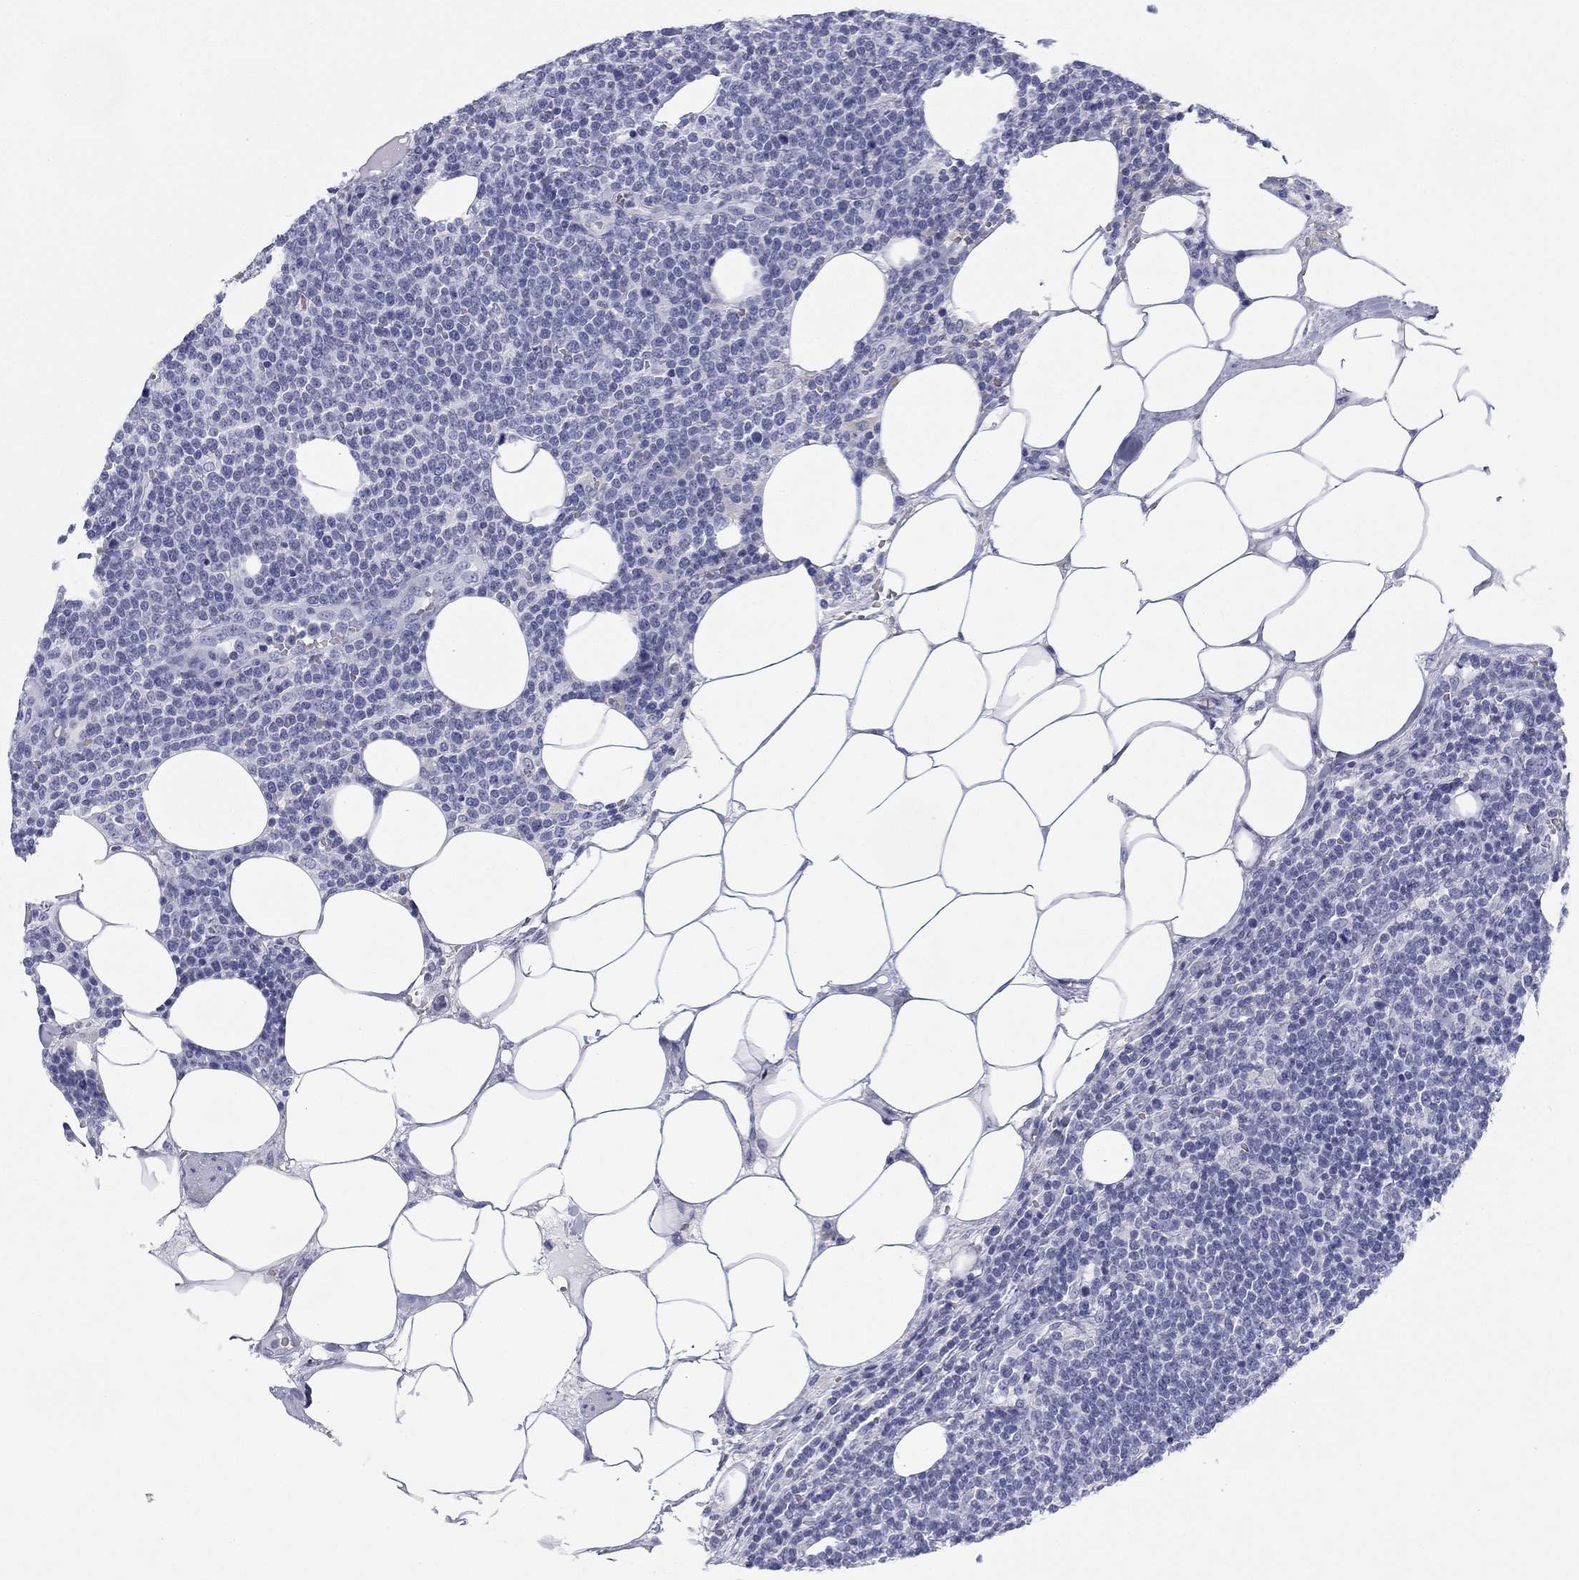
{"staining": {"intensity": "negative", "quantity": "none", "location": "none"}, "tissue": "lymphoma", "cell_type": "Tumor cells", "image_type": "cancer", "snomed": [{"axis": "morphology", "description": "Malignant lymphoma, non-Hodgkin's type, High grade"}, {"axis": "topography", "description": "Lymph node"}], "caption": "High power microscopy image of an immunohistochemistry (IHC) photomicrograph of lymphoma, revealing no significant expression in tumor cells. (DAB immunohistochemistry (IHC) visualized using brightfield microscopy, high magnification).", "gene": "CALB1", "patient": {"sex": "male", "age": 61}}